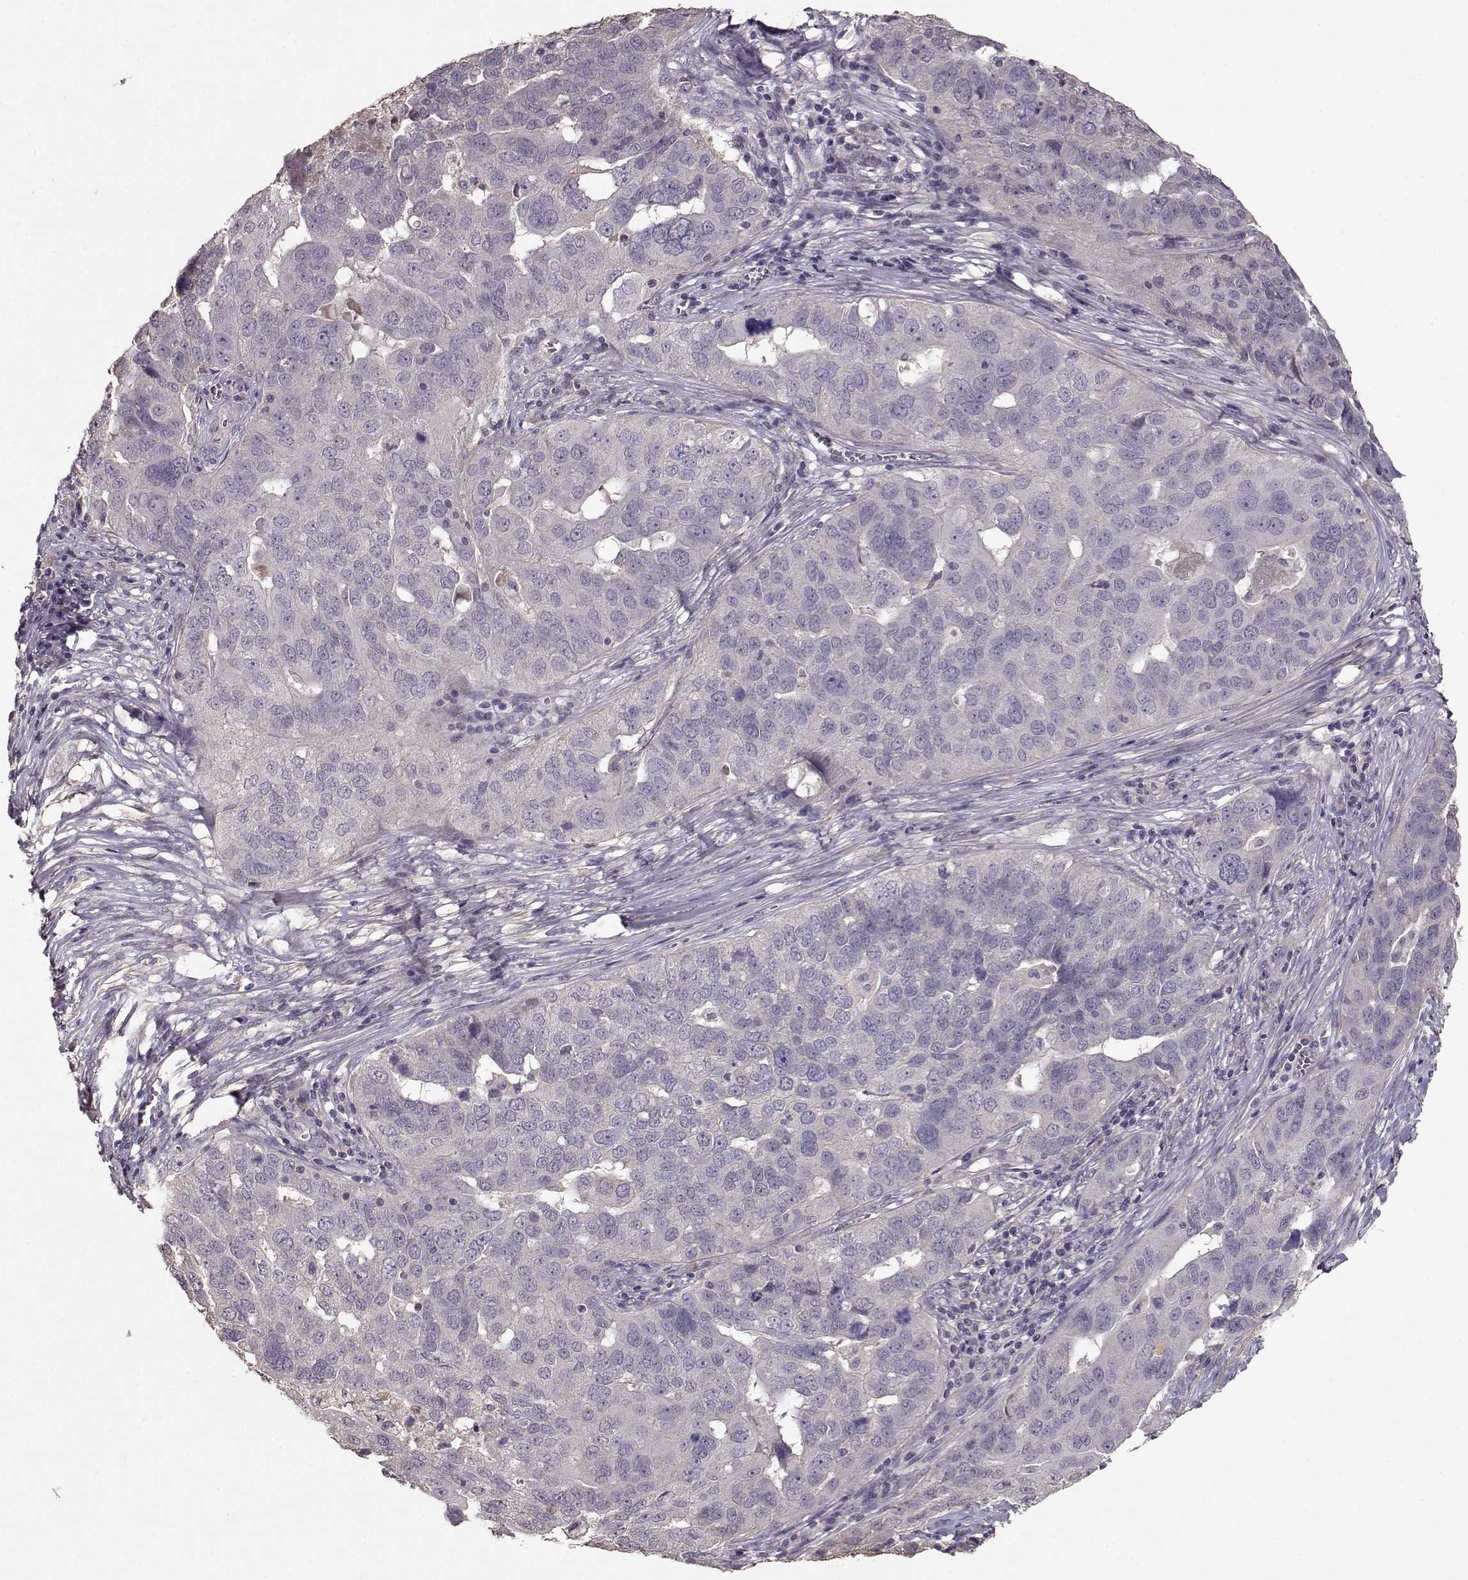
{"staining": {"intensity": "negative", "quantity": "none", "location": "none"}, "tissue": "ovarian cancer", "cell_type": "Tumor cells", "image_type": "cancer", "snomed": [{"axis": "morphology", "description": "Carcinoma, endometroid"}, {"axis": "topography", "description": "Soft tissue"}, {"axis": "topography", "description": "Ovary"}], "caption": "DAB (3,3'-diaminobenzidine) immunohistochemical staining of human ovarian cancer exhibits no significant expression in tumor cells.", "gene": "PMCH", "patient": {"sex": "female", "age": 52}}